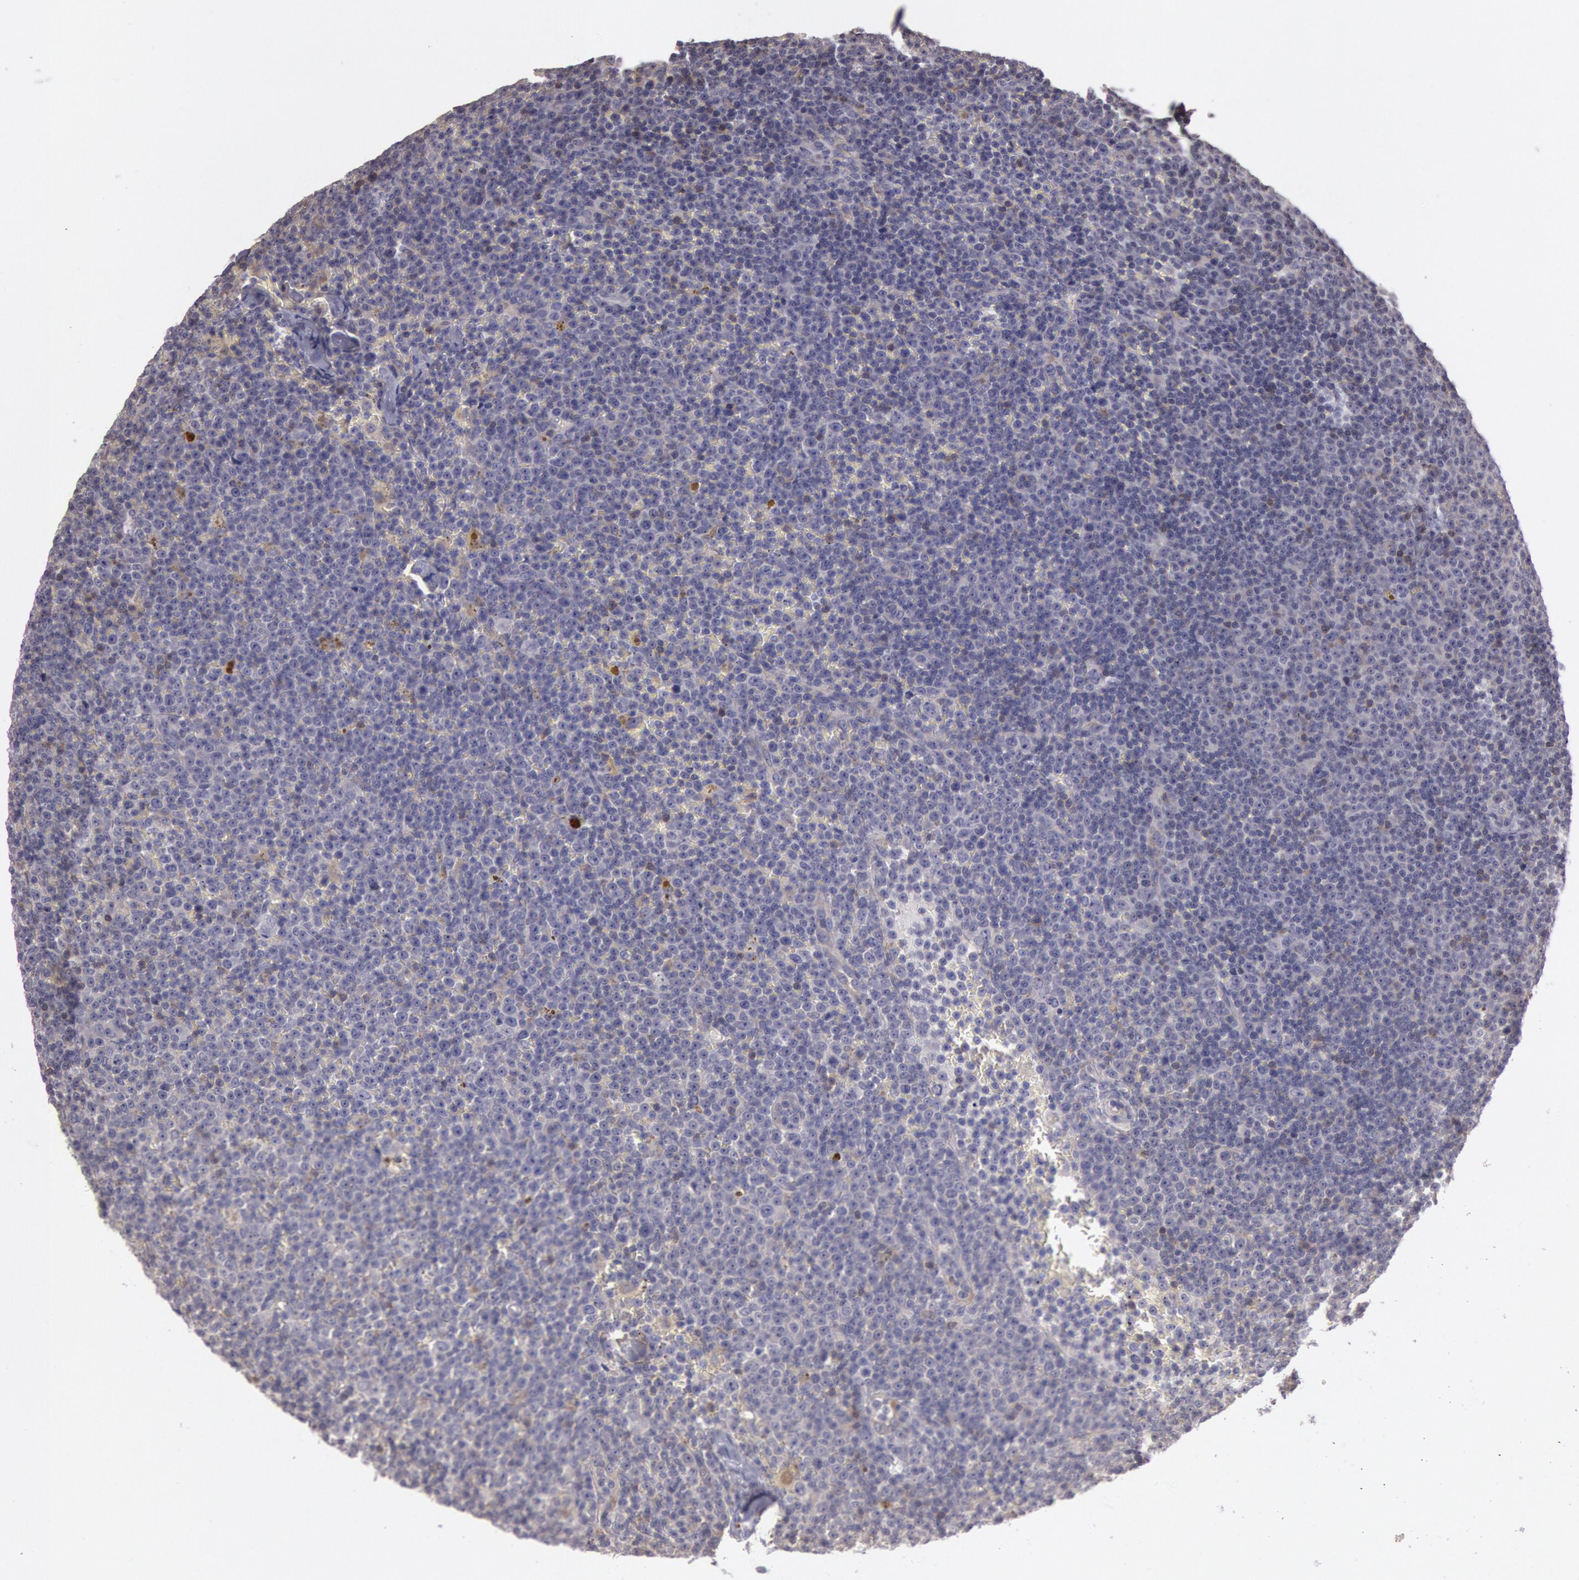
{"staining": {"intensity": "weak", "quantity": "<25%", "location": "cytoplasmic/membranous"}, "tissue": "lymphoma", "cell_type": "Tumor cells", "image_type": "cancer", "snomed": [{"axis": "morphology", "description": "Malignant lymphoma, non-Hodgkin's type, Low grade"}, {"axis": "topography", "description": "Lymph node"}], "caption": "High power microscopy image of an immunohistochemistry histopathology image of lymphoma, revealing no significant positivity in tumor cells. (Stains: DAB immunohistochemistry with hematoxylin counter stain, Microscopy: brightfield microscopy at high magnification).", "gene": "NMT2", "patient": {"sex": "male", "age": 50}}